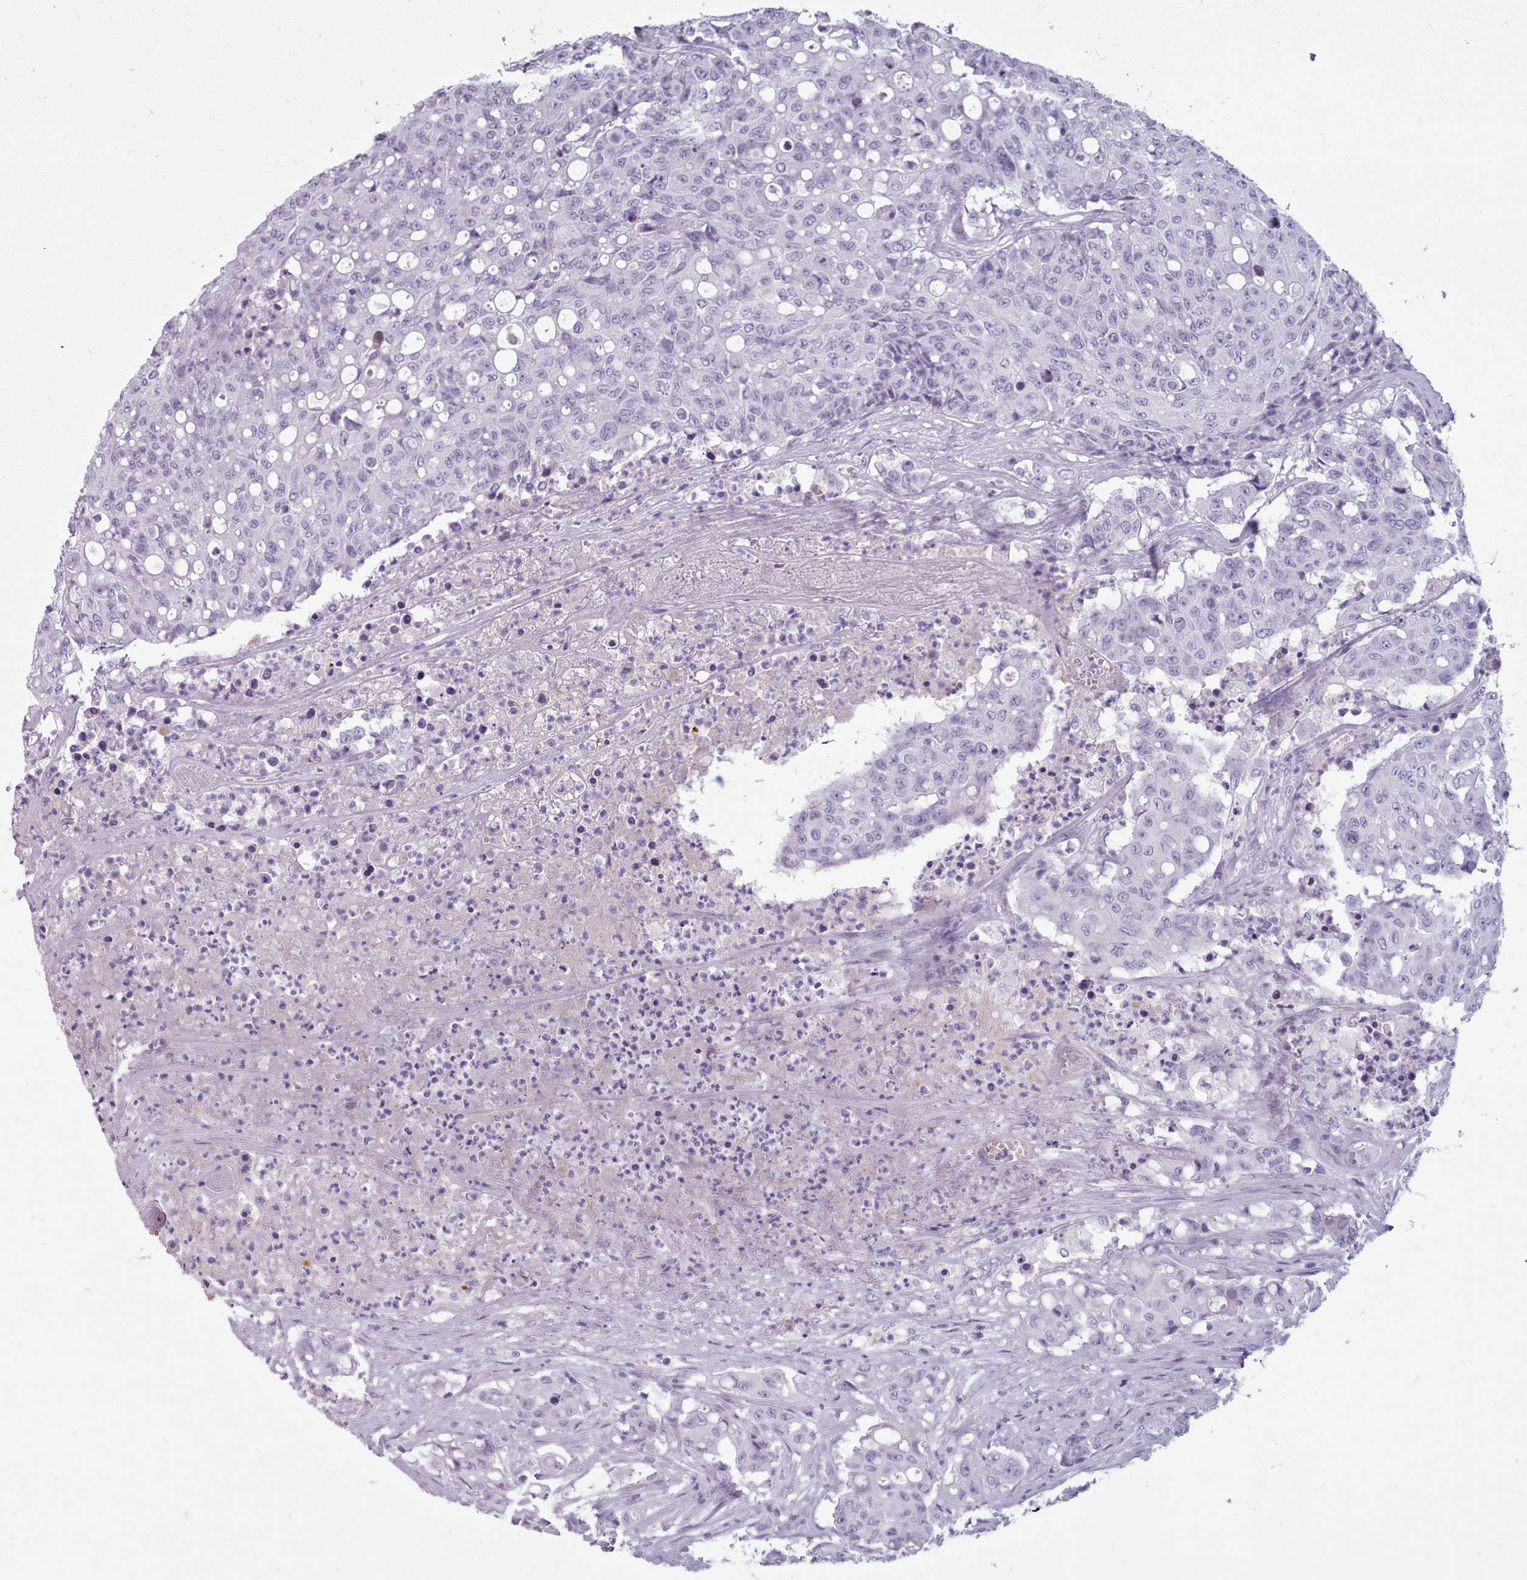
{"staining": {"intensity": "negative", "quantity": "none", "location": "none"}, "tissue": "colorectal cancer", "cell_type": "Tumor cells", "image_type": "cancer", "snomed": [{"axis": "morphology", "description": "Adenocarcinoma, NOS"}, {"axis": "topography", "description": "Colon"}], "caption": "DAB (3,3'-diaminobenzidine) immunohistochemical staining of colorectal cancer shows no significant expression in tumor cells. The staining was performed using DAB to visualize the protein expression in brown, while the nuclei were stained in blue with hematoxylin (Magnification: 20x).", "gene": "ZNF43", "patient": {"sex": "male", "age": 51}}